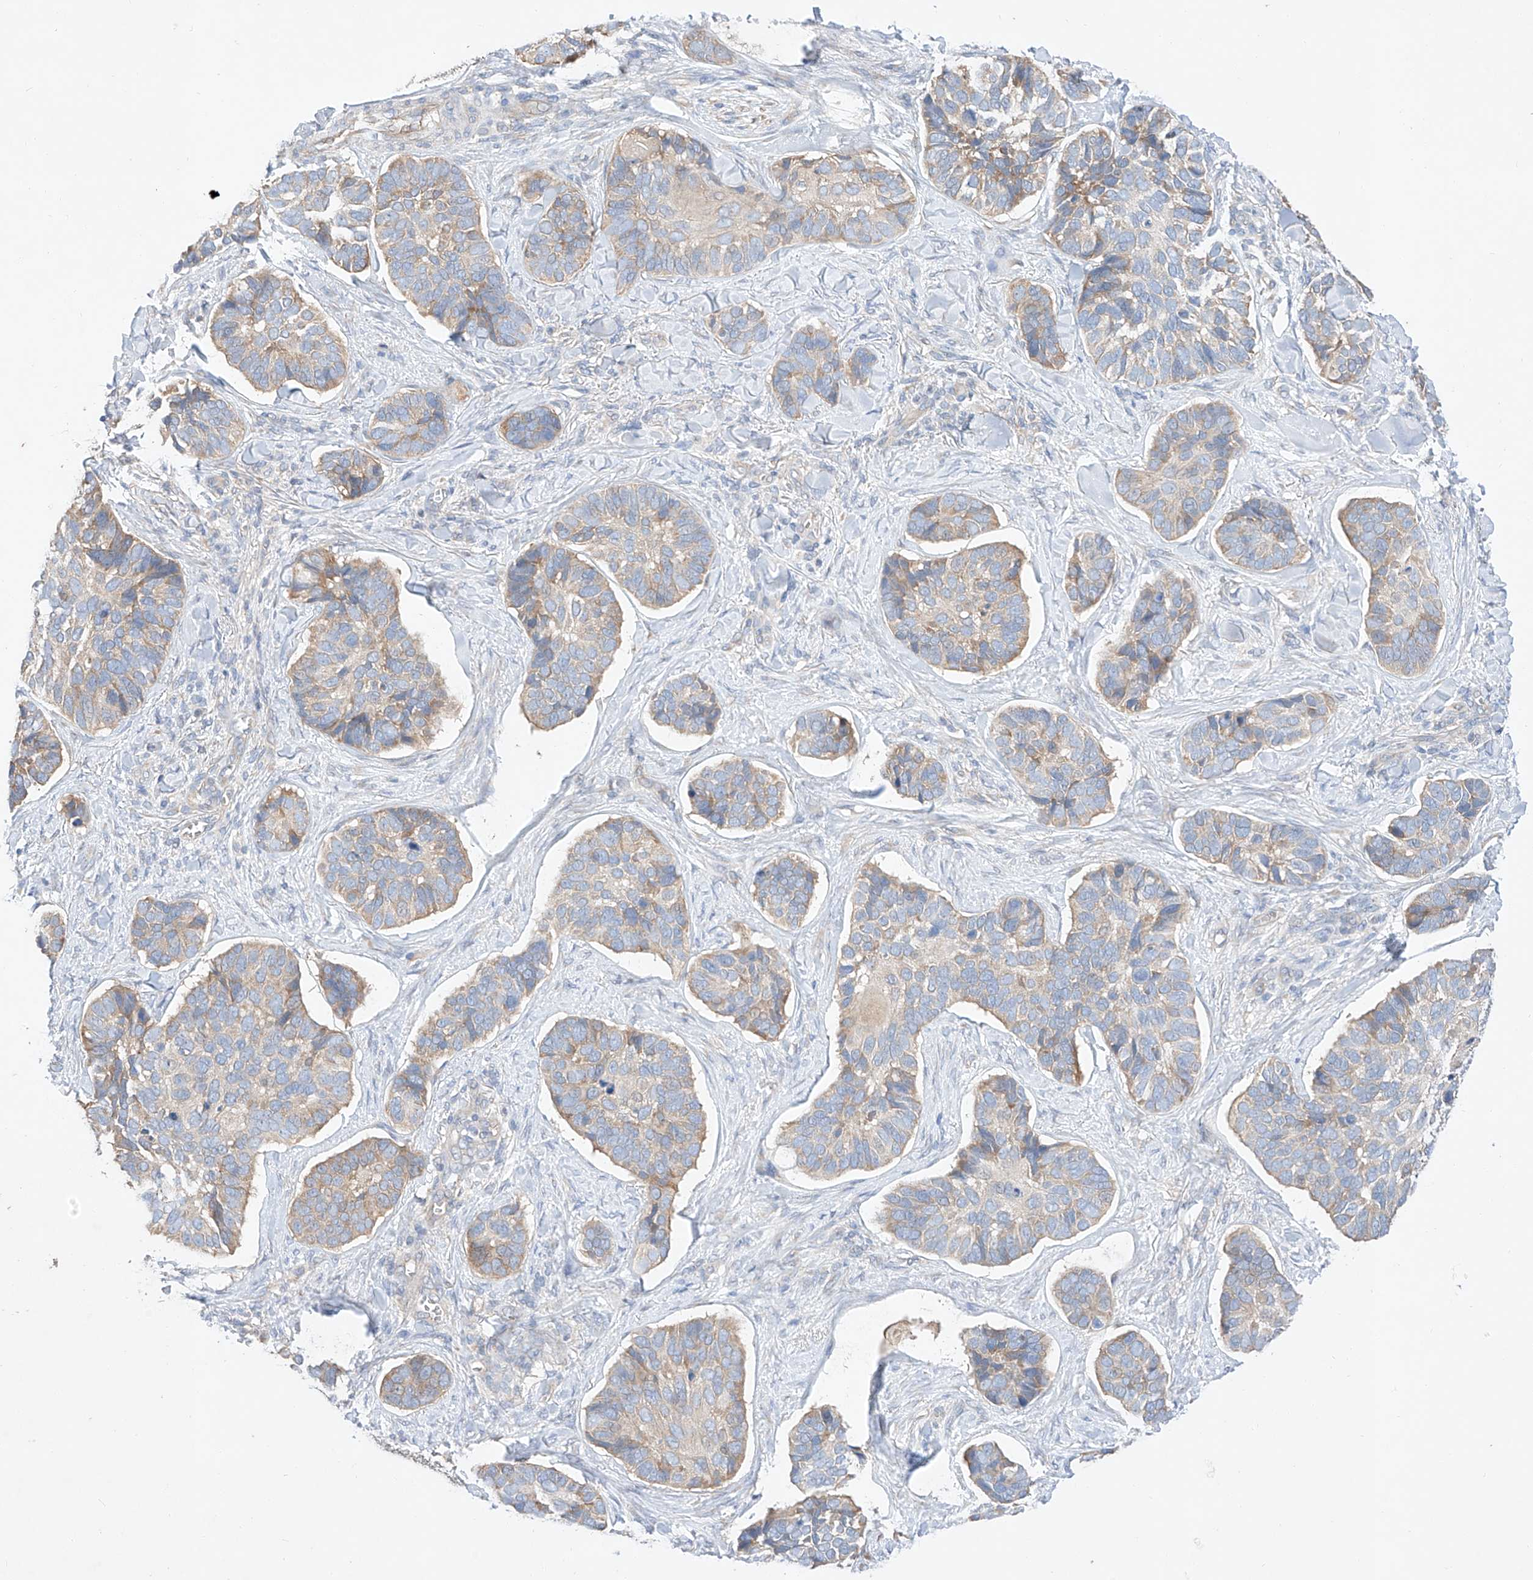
{"staining": {"intensity": "moderate", "quantity": "25%-75%", "location": "cytoplasmic/membranous"}, "tissue": "skin cancer", "cell_type": "Tumor cells", "image_type": "cancer", "snomed": [{"axis": "morphology", "description": "Basal cell carcinoma"}, {"axis": "topography", "description": "Skin"}], "caption": "This histopathology image shows IHC staining of human basal cell carcinoma (skin), with medium moderate cytoplasmic/membranous expression in about 25%-75% of tumor cells.", "gene": "C6orf118", "patient": {"sex": "male", "age": 62}}